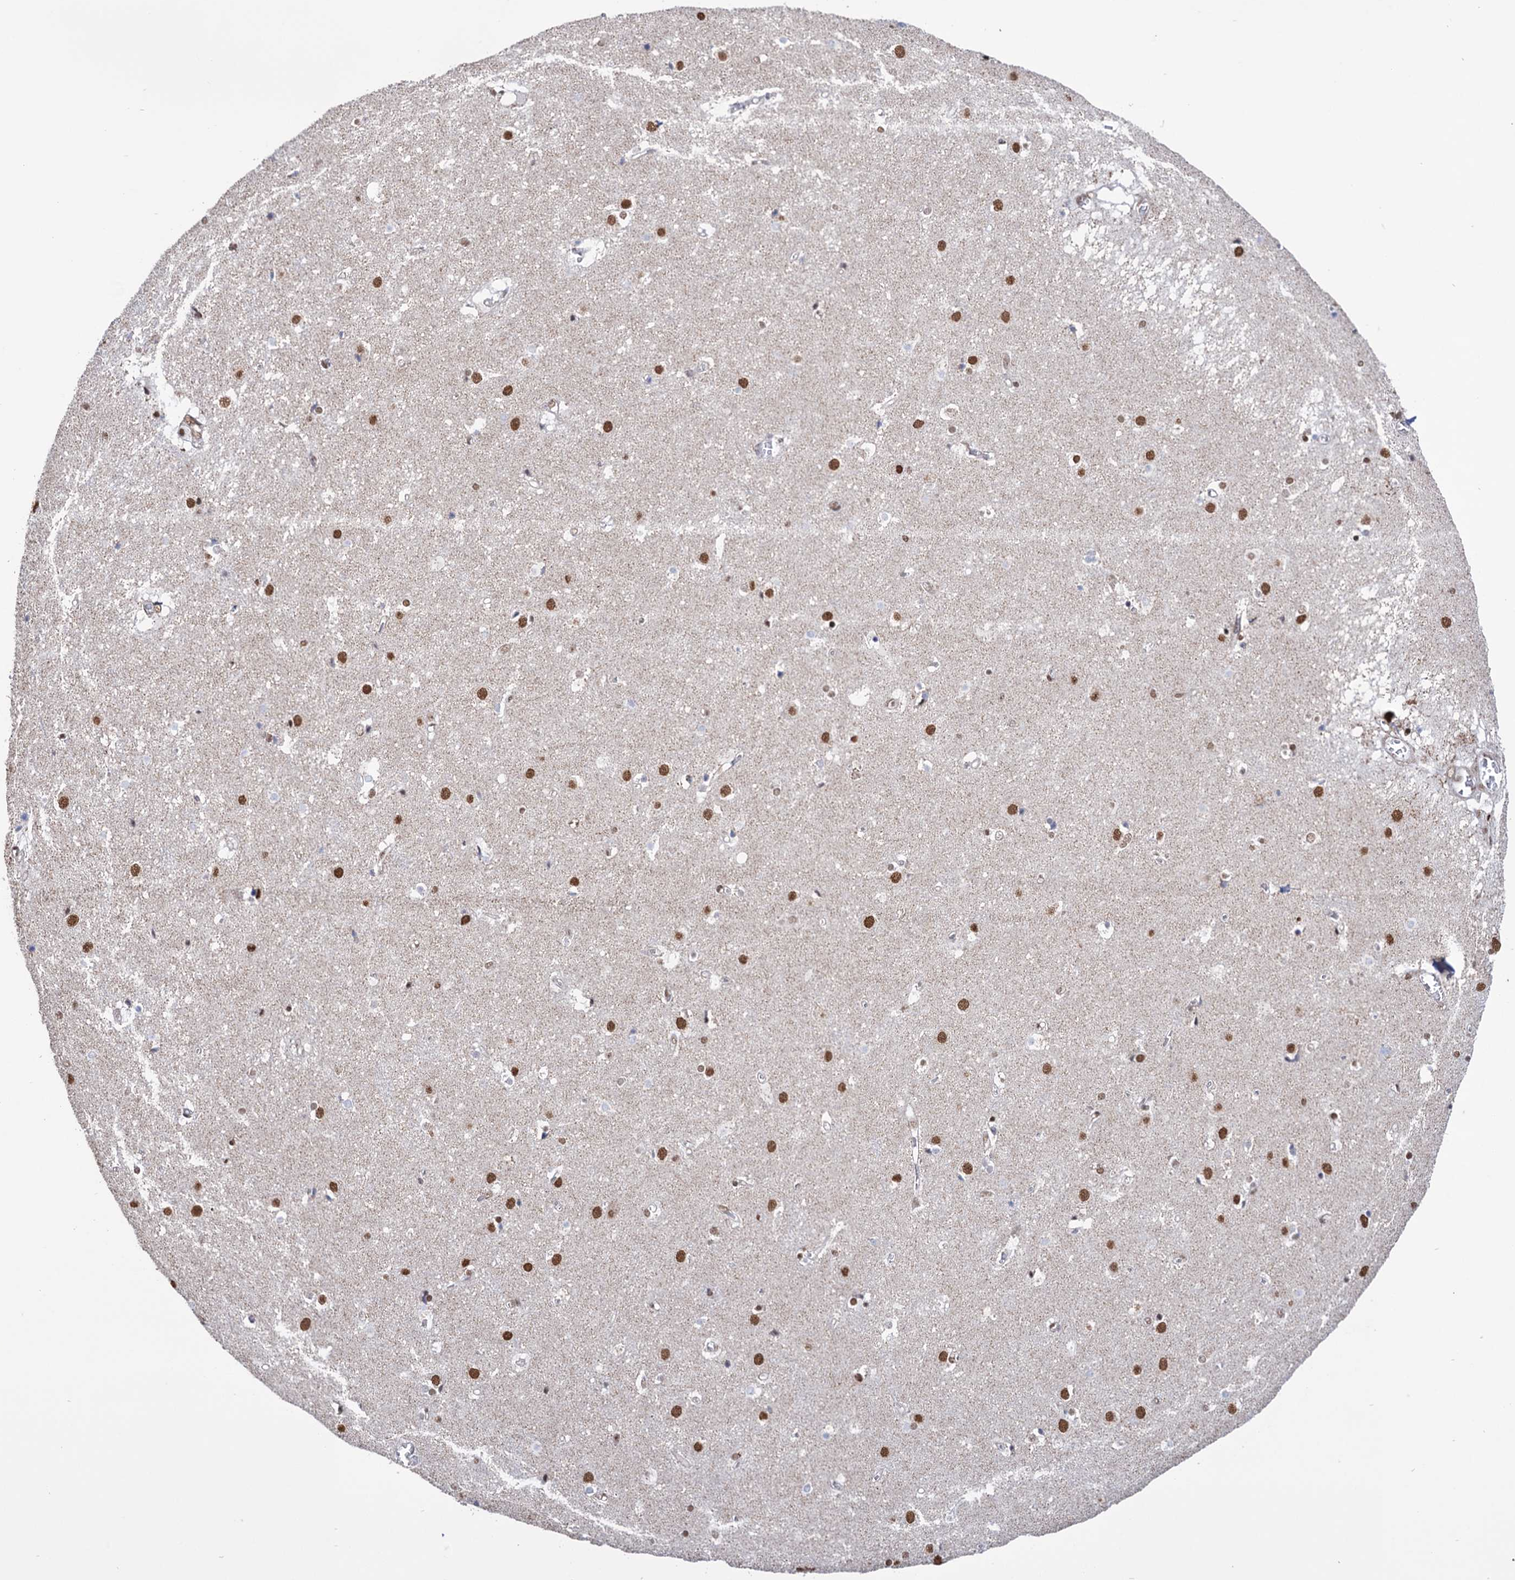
{"staining": {"intensity": "moderate", "quantity": "25%-75%", "location": "nuclear"}, "tissue": "caudate", "cell_type": "Glial cells", "image_type": "normal", "snomed": [{"axis": "morphology", "description": "Normal tissue, NOS"}, {"axis": "topography", "description": "Lateral ventricle wall"}], "caption": "Immunohistochemistry of benign caudate reveals medium levels of moderate nuclear positivity in about 25%-75% of glial cells.", "gene": "ABHD10", "patient": {"sex": "male", "age": 70}}